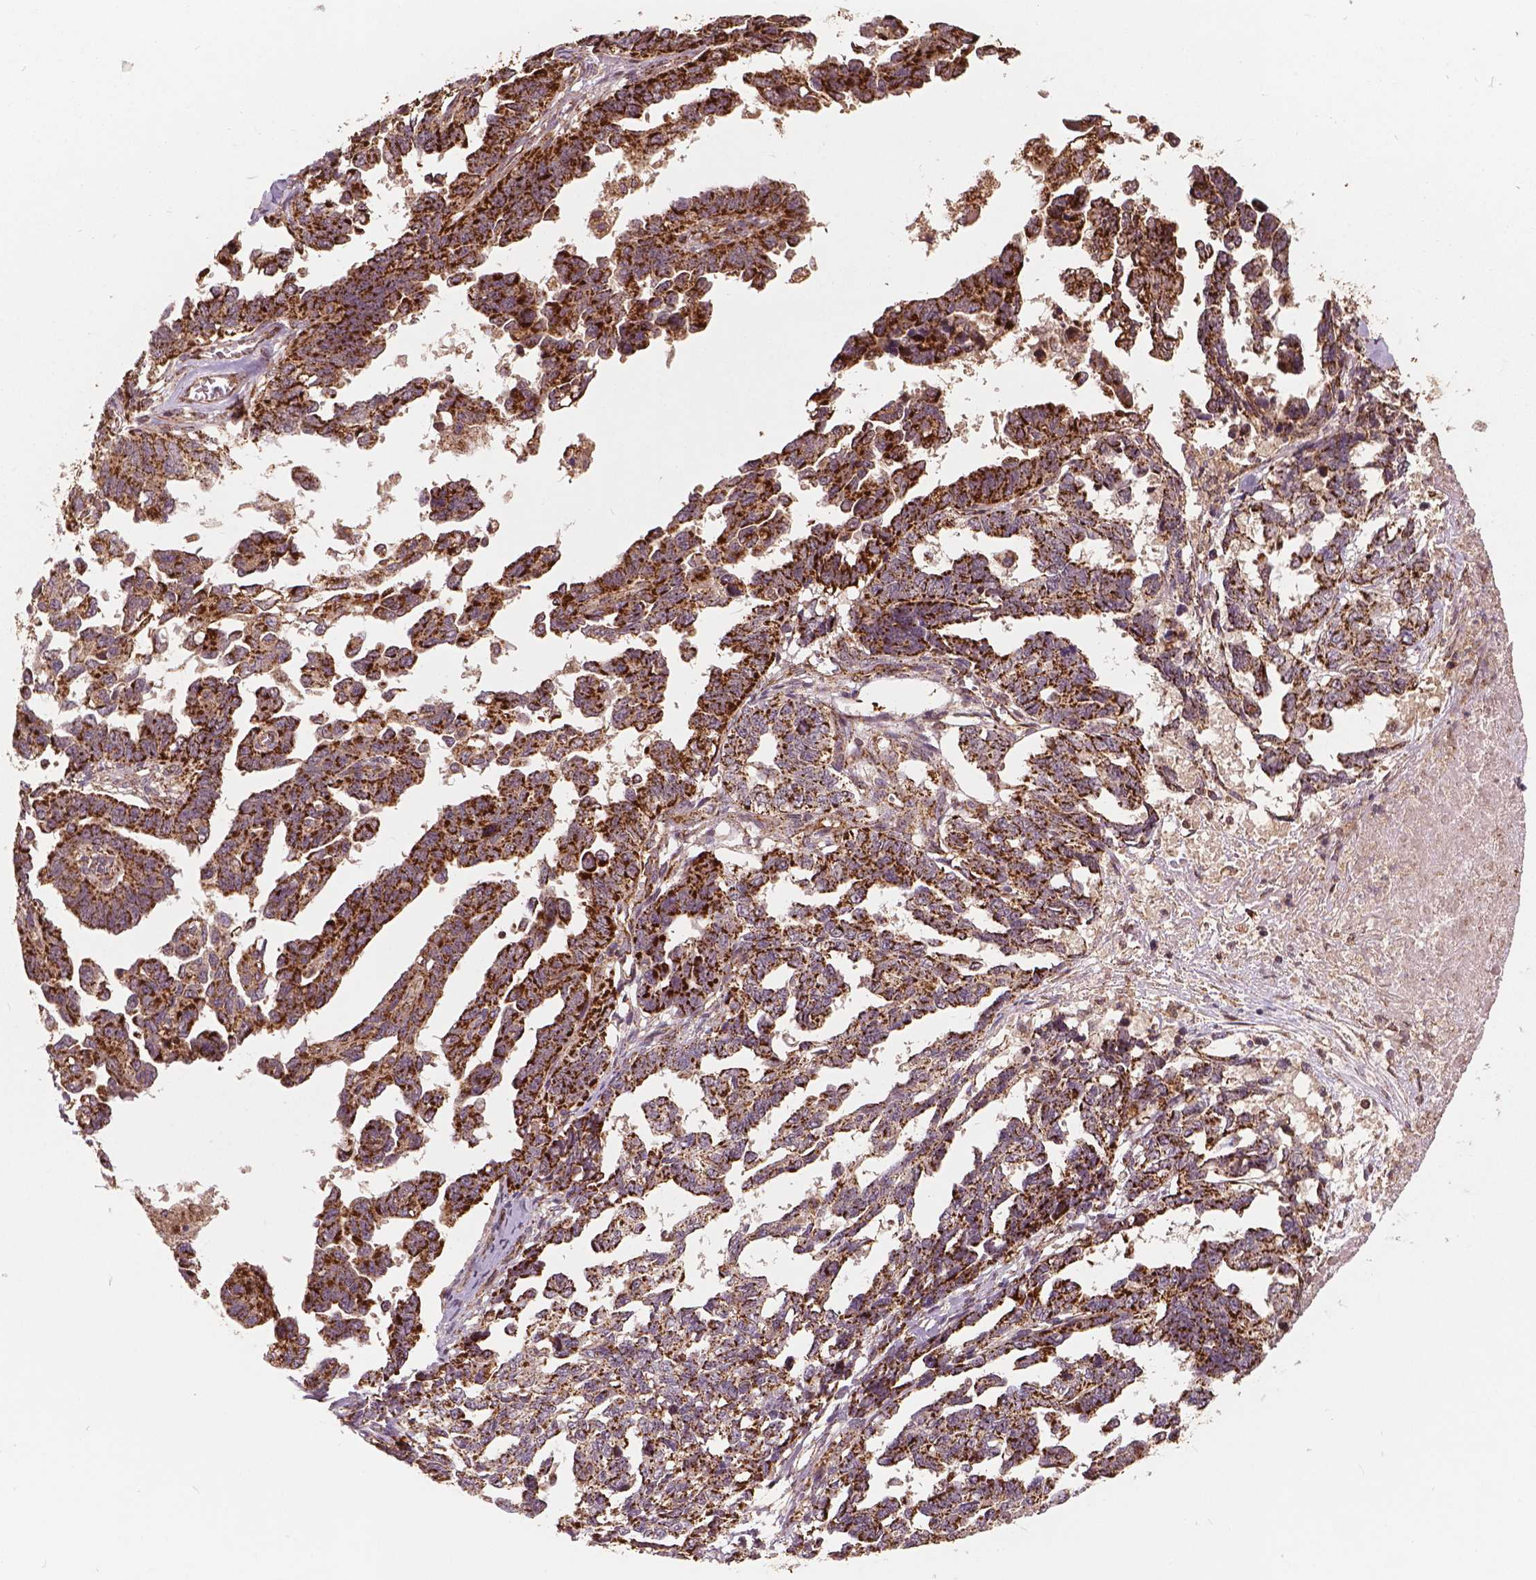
{"staining": {"intensity": "strong", "quantity": ">75%", "location": "cytoplasmic/membranous"}, "tissue": "ovarian cancer", "cell_type": "Tumor cells", "image_type": "cancer", "snomed": [{"axis": "morphology", "description": "Cystadenocarcinoma, serous, NOS"}, {"axis": "topography", "description": "Ovary"}], "caption": "DAB immunohistochemical staining of ovarian cancer shows strong cytoplasmic/membranous protein expression in approximately >75% of tumor cells.", "gene": "UBXN2A", "patient": {"sex": "female", "age": 69}}